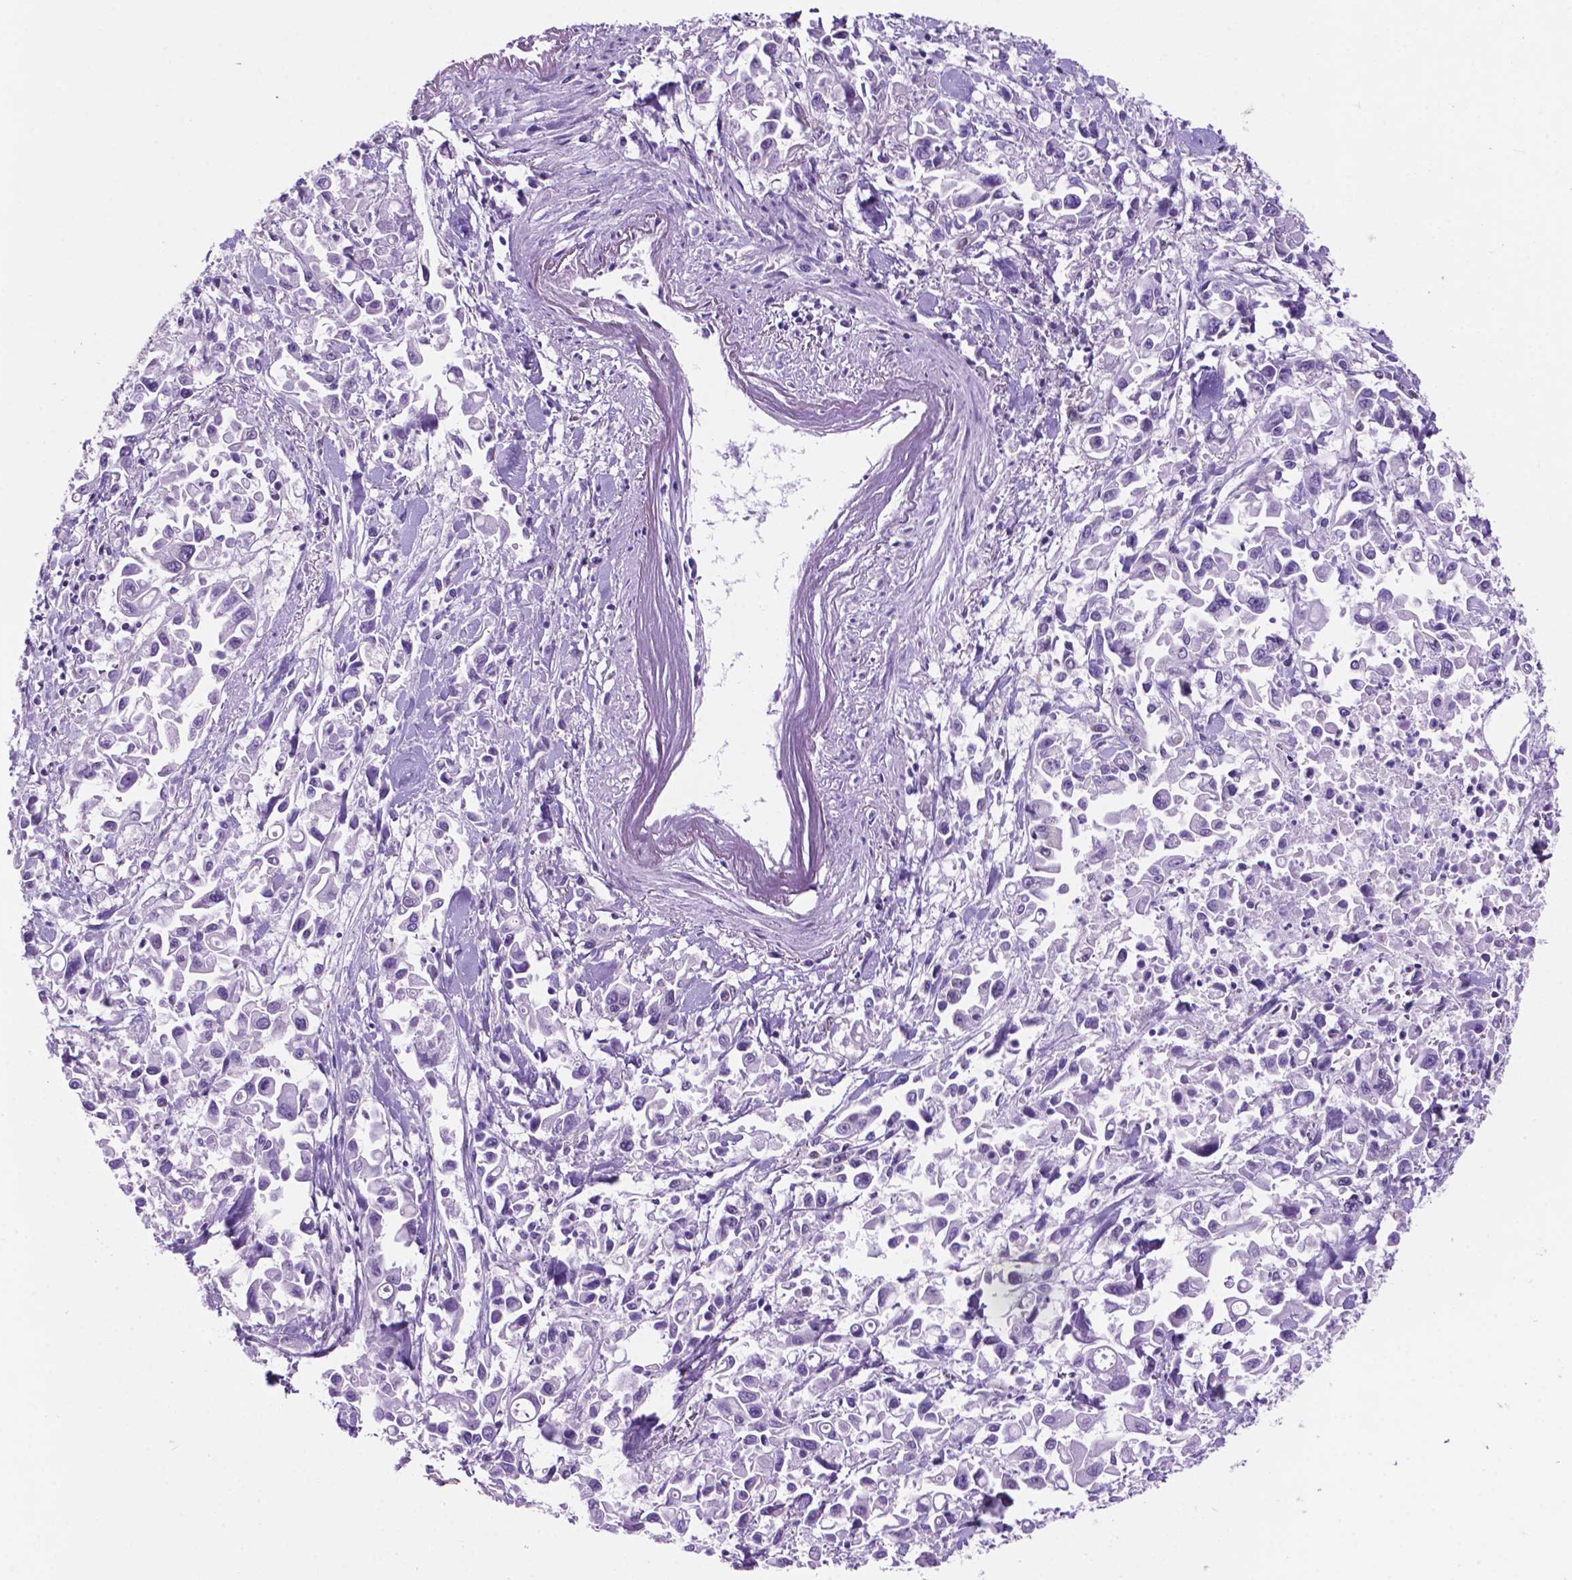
{"staining": {"intensity": "negative", "quantity": "none", "location": "none"}, "tissue": "pancreatic cancer", "cell_type": "Tumor cells", "image_type": "cancer", "snomed": [{"axis": "morphology", "description": "Adenocarcinoma, NOS"}, {"axis": "topography", "description": "Pancreas"}], "caption": "Tumor cells are negative for brown protein staining in adenocarcinoma (pancreatic).", "gene": "SPDYA", "patient": {"sex": "female", "age": 83}}